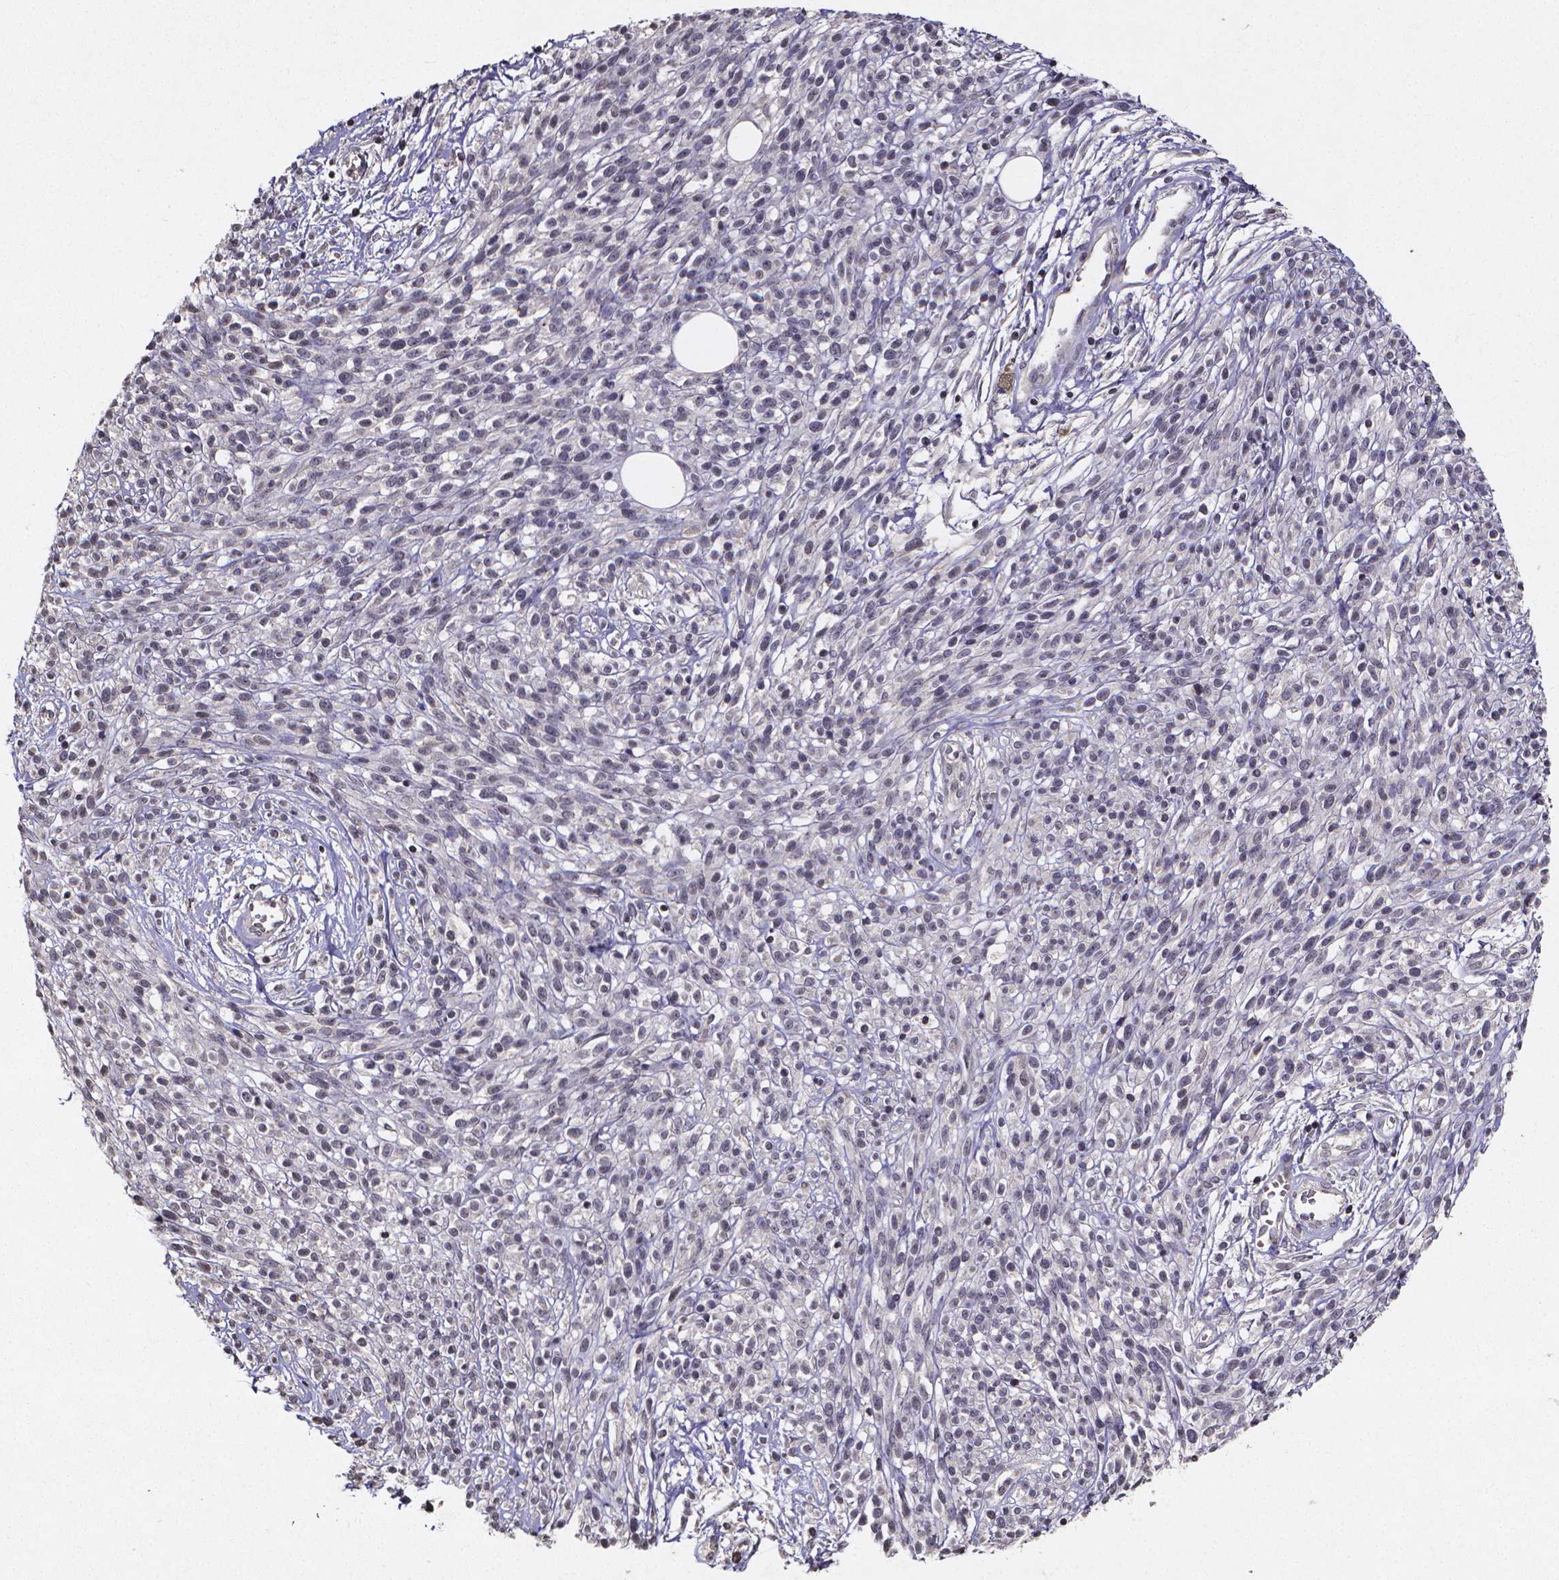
{"staining": {"intensity": "negative", "quantity": "none", "location": "none"}, "tissue": "melanoma", "cell_type": "Tumor cells", "image_type": "cancer", "snomed": [{"axis": "morphology", "description": "Malignant melanoma, NOS"}, {"axis": "topography", "description": "Skin"}, {"axis": "topography", "description": "Skin of trunk"}], "caption": "This is a micrograph of IHC staining of malignant melanoma, which shows no staining in tumor cells.", "gene": "TP73", "patient": {"sex": "male", "age": 74}}